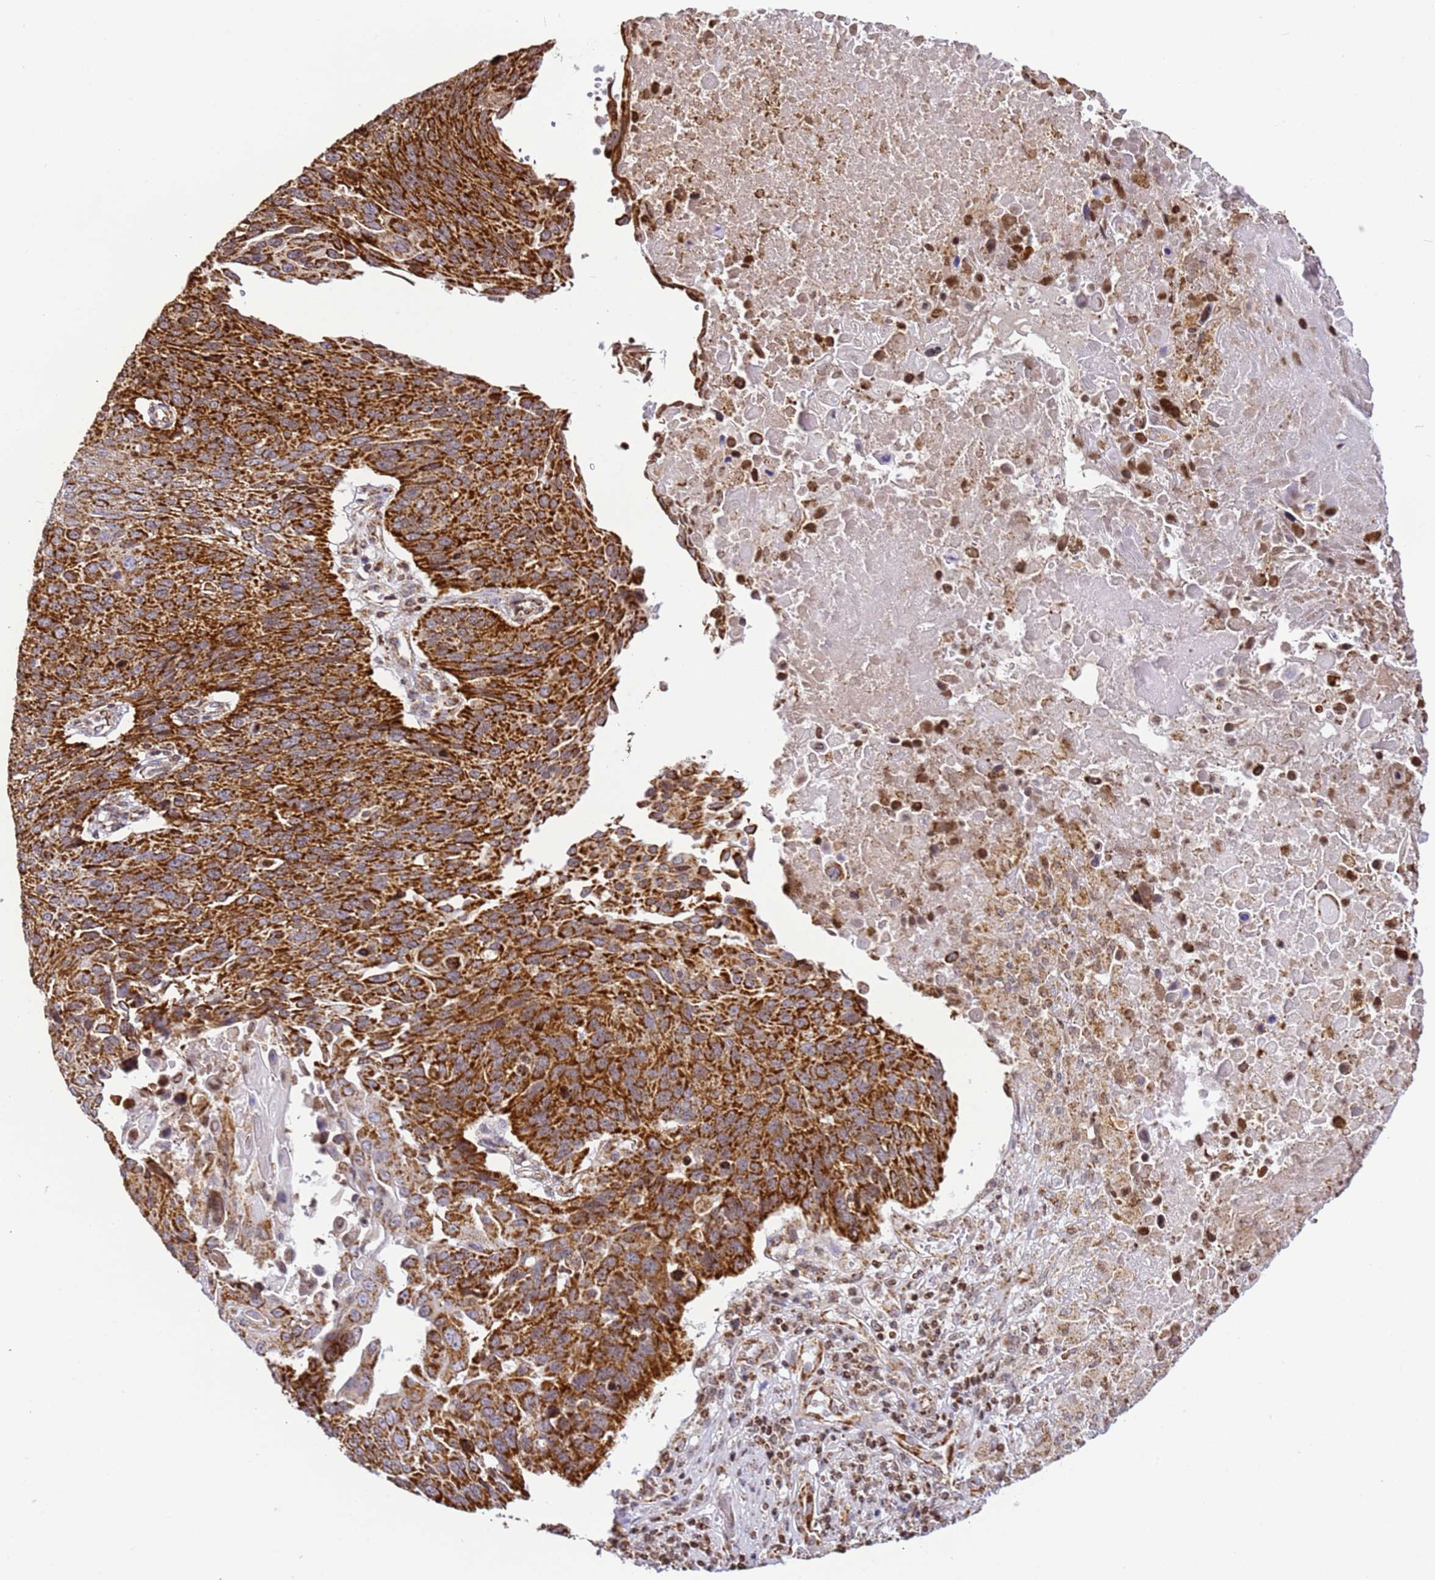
{"staining": {"intensity": "strong", "quantity": ">75%", "location": "cytoplasmic/membranous"}, "tissue": "lung cancer", "cell_type": "Tumor cells", "image_type": "cancer", "snomed": [{"axis": "morphology", "description": "Squamous cell carcinoma, NOS"}, {"axis": "topography", "description": "Lung"}], "caption": "Immunohistochemical staining of lung cancer (squamous cell carcinoma) demonstrates high levels of strong cytoplasmic/membranous protein staining in about >75% of tumor cells.", "gene": "HSPE1", "patient": {"sex": "male", "age": 66}}